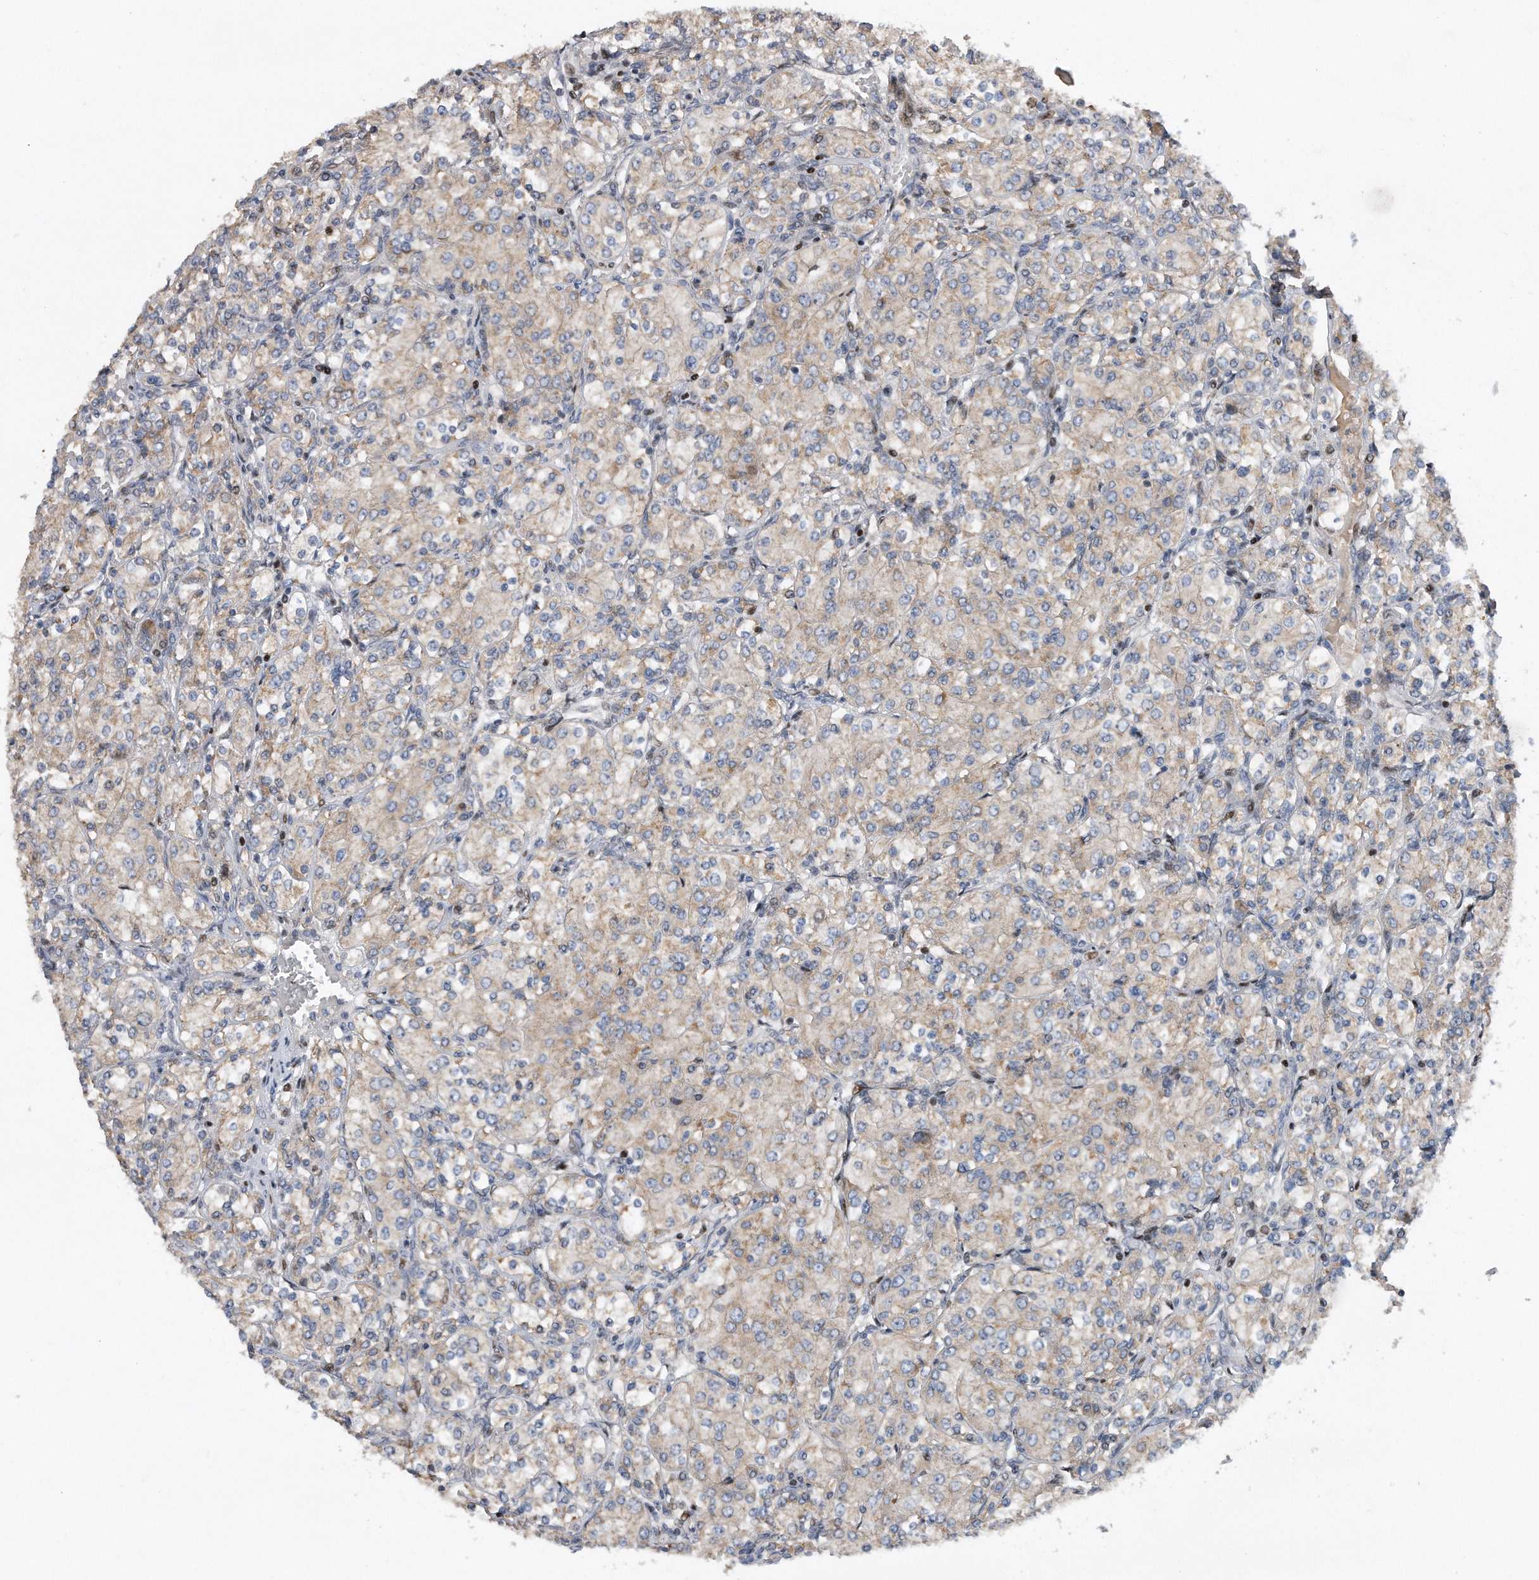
{"staining": {"intensity": "negative", "quantity": "none", "location": "none"}, "tissue": "renal cancer", "cell_type": "Tumor cells", "image_type": "cancer", "snomed": [{"axis": "morphology", "description": "Adenocarcinoma, NOS"}, {"axis": "topography", "description": "Kidney"}], "caption": "IHC image of human adenocarcinoma (renal) stained for a protein (brown), which reveals no staining in tumor cells.", "gene": "CDH12", "patient": {"sex": "male", "age": 77}}